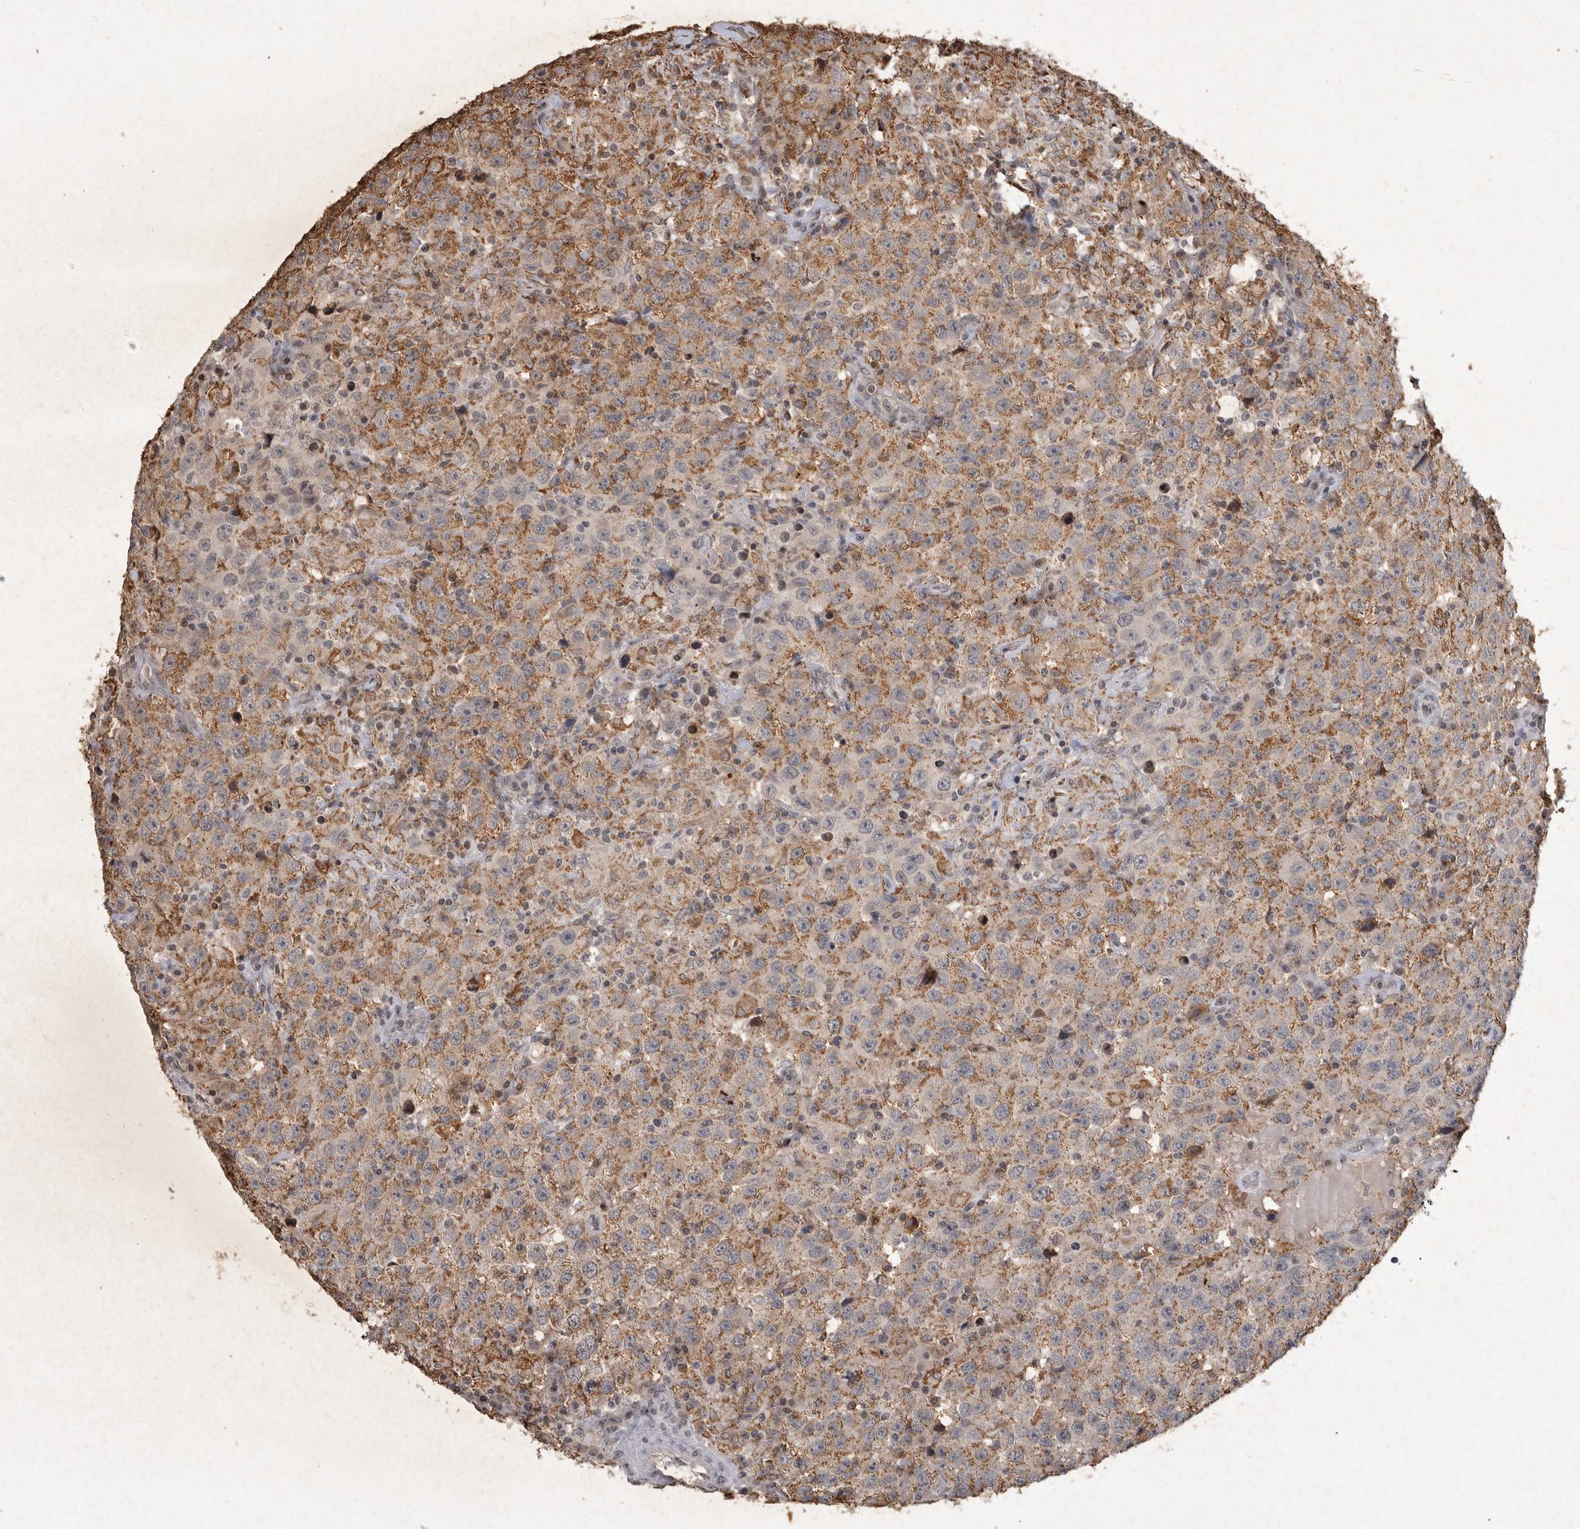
{"staining": {"intensity": "moderate", "quantity": "25%-75%", "location": "cytoplasmic/membranous"}, "tissue": "testis cancer", "cell_type": "Tumor cells", "image_type": "cancer", "snomed": [{"axis": "morphology", "description": "Seminoma, NOS"}, {"axis": "topography", "description": "Testis"}], "caption": "The image displays staining of testis seminoma, revealing moderate cytoplasmic/membranous protein positivity (brown color) within tumor cells.", "gene": "HRK", "patient": {"sex": "male", "age": 41}}